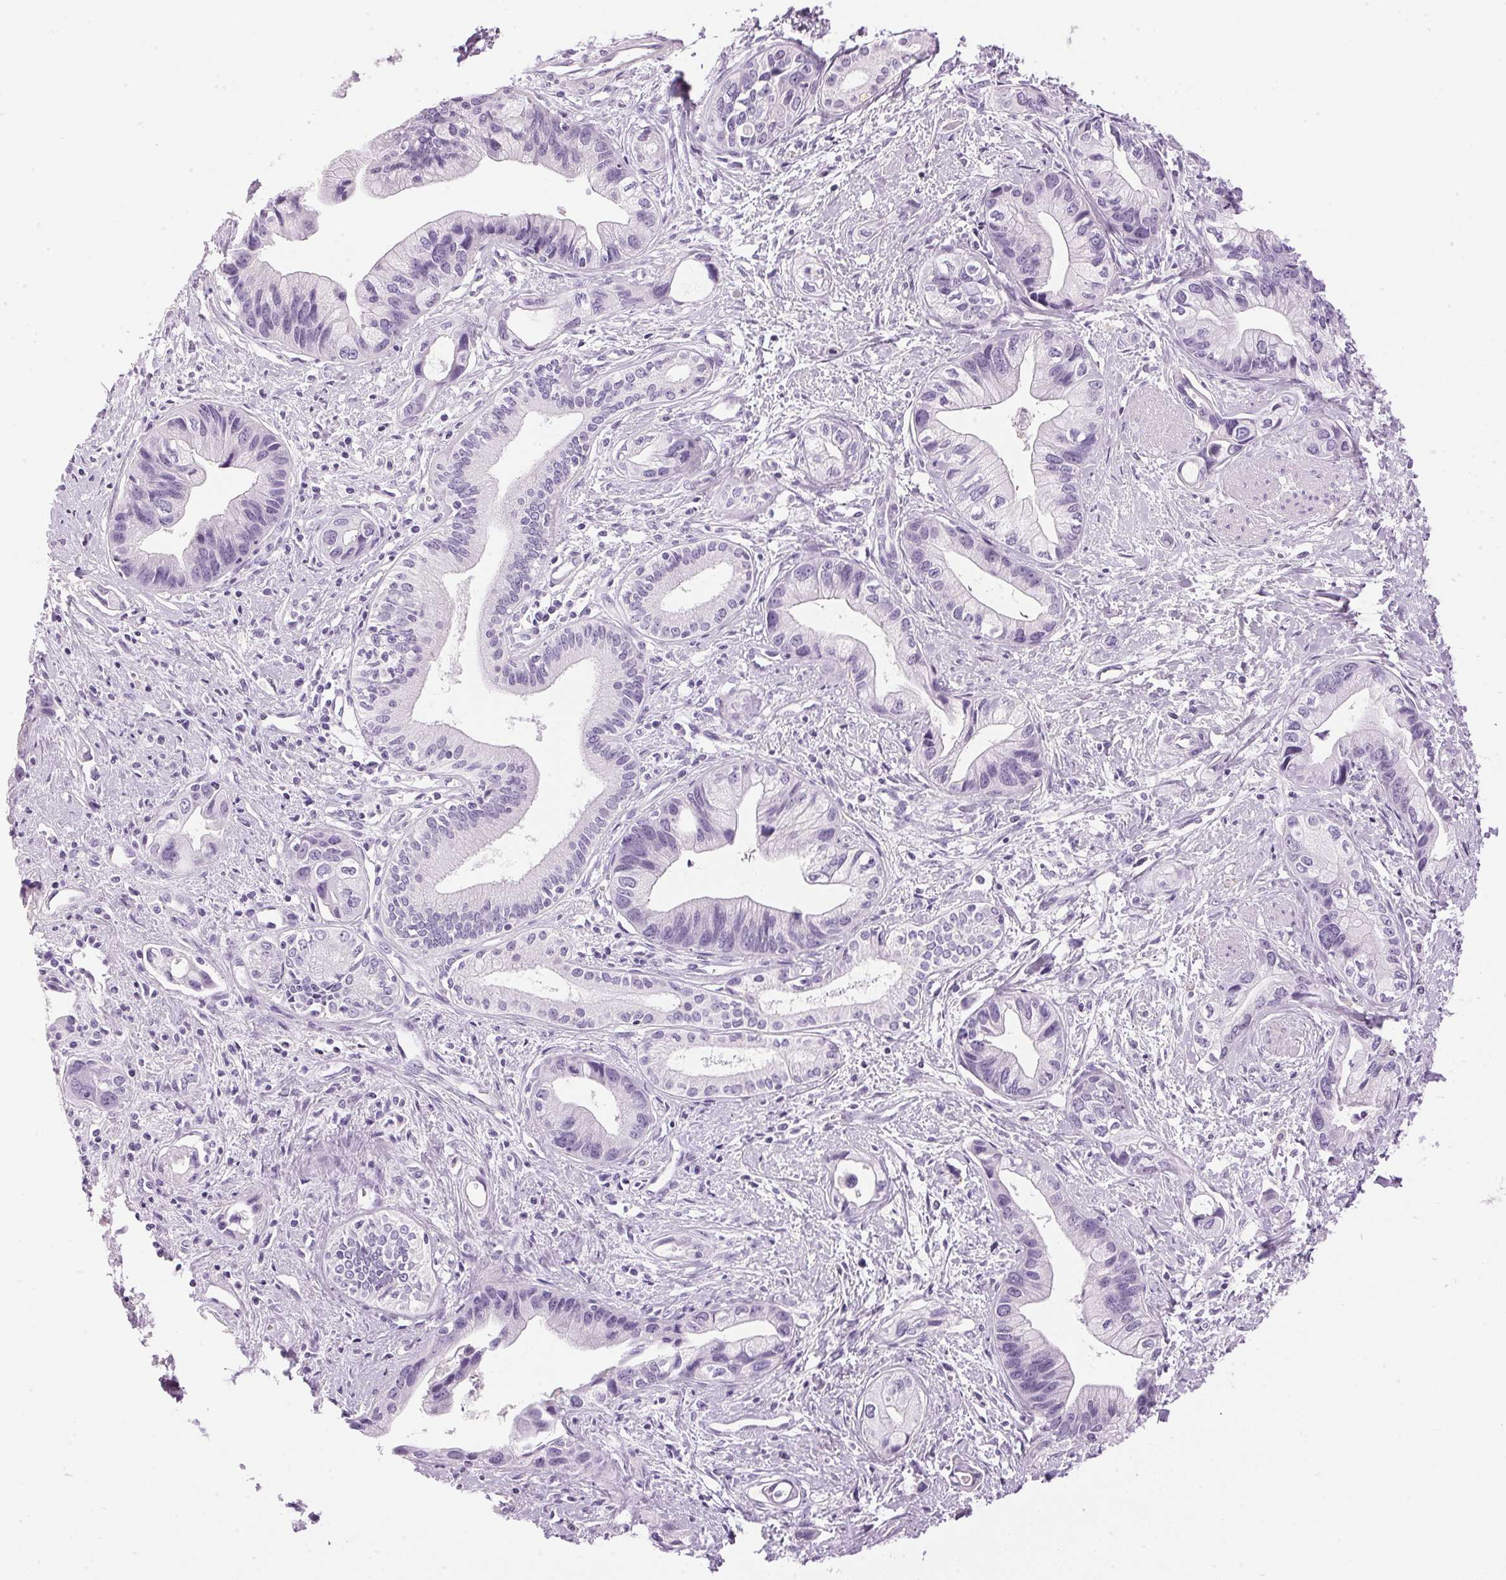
{"staining": {"intensity": "negative", "quantity": "none", "location": "none"}, "tissue": "pancreatic cancer", "cell_type": "Tumor cells", "image_type": "cancer", "snomed": [{"axis": "morphology", "description": "Adenocarcinoma, NOS"}, {"axis": "topography", "description": "Pancreas"}], "caption": "Tumor cells show no significant expression in pancreatic cancer.", "gene": "SP7", "patient": {"sex": "female", "age": 61}}